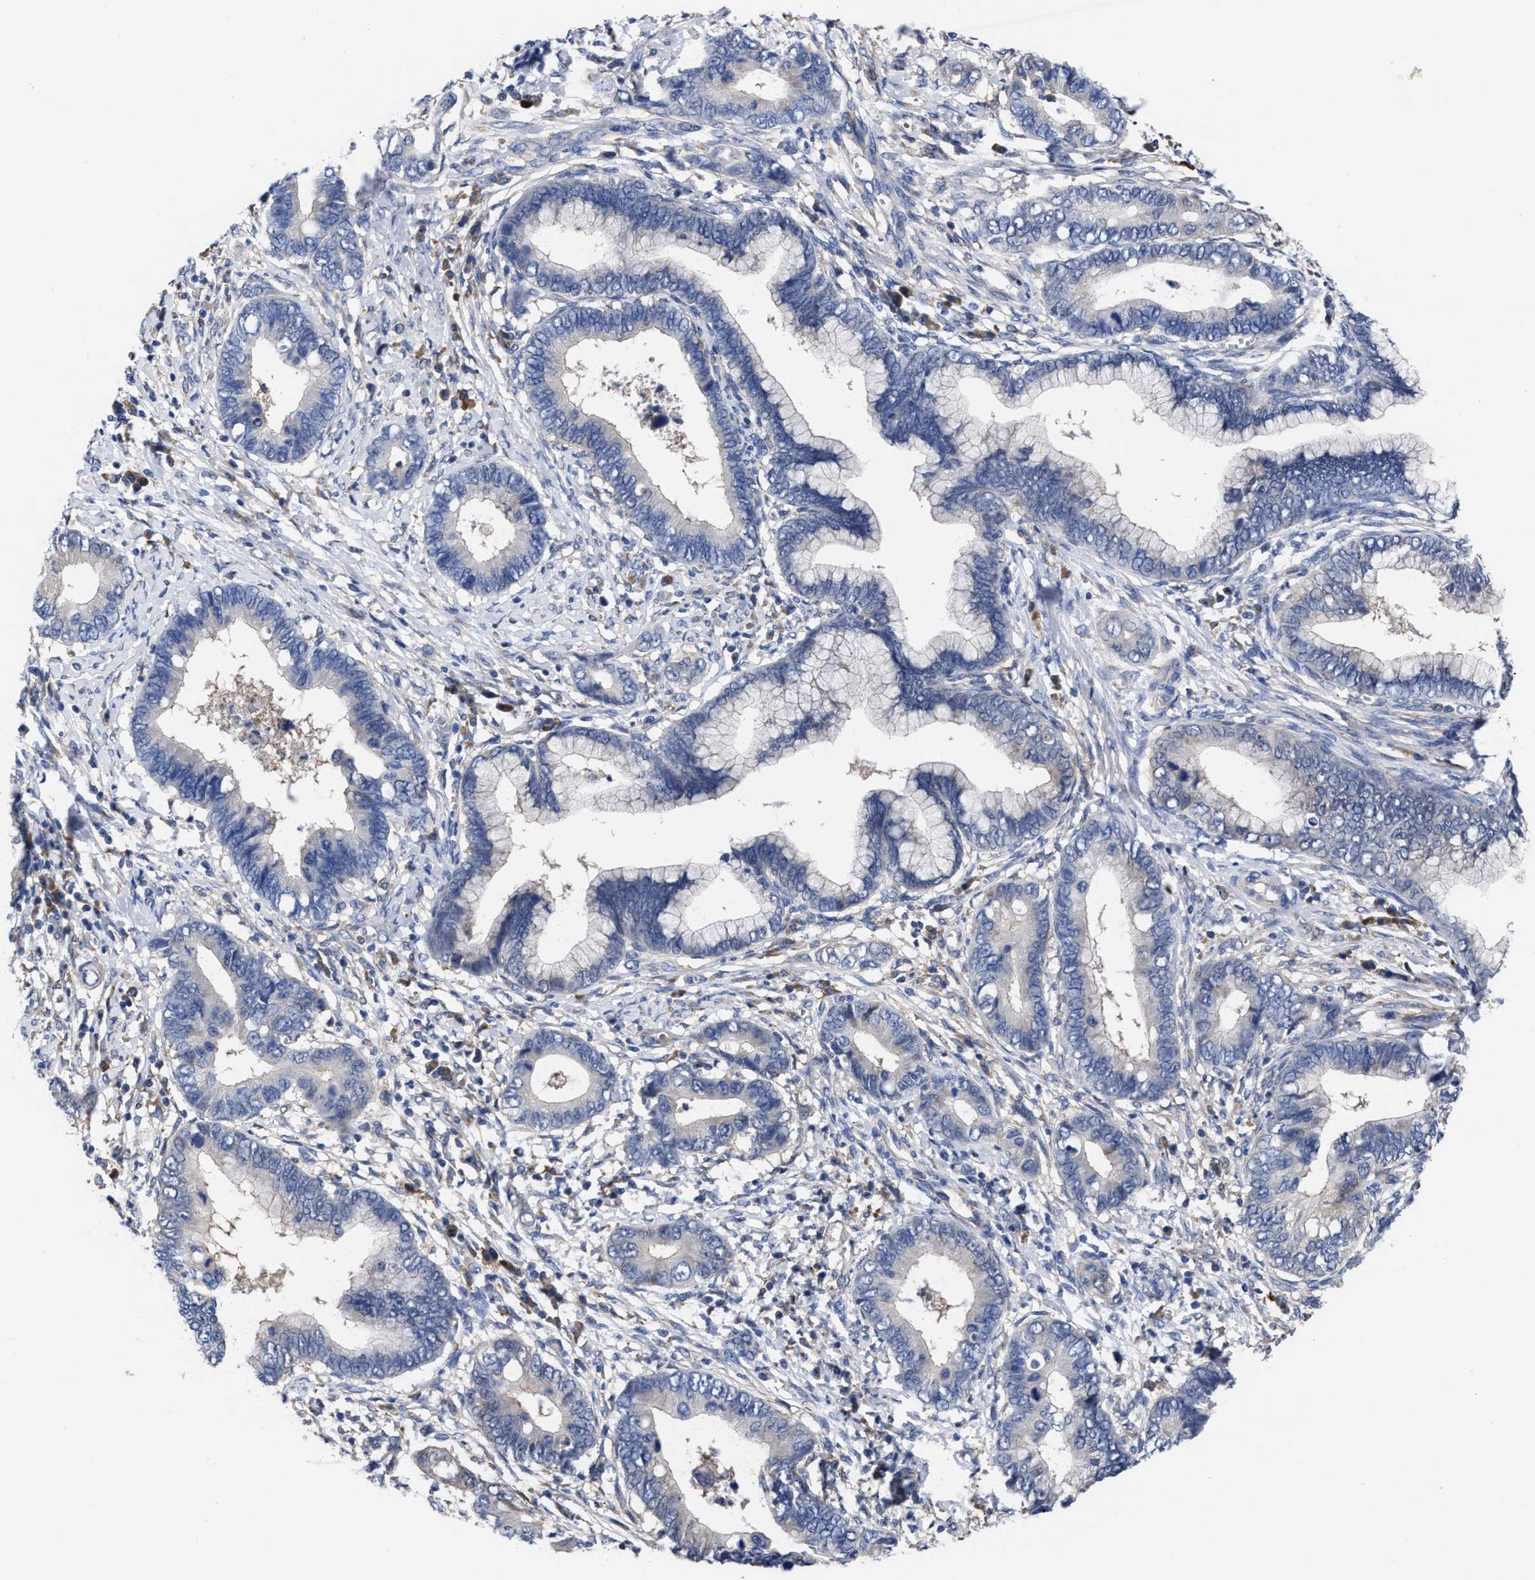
{"staining": {"intensity": "negative", "quantity": "none", "location": "none"}, "tissue": "cervical cancer", "cell_type": "Tumor cells", "image_type": "cancer", "snomed": [{"axis": "morphology", "description": "Adenocarcinoma, NOS"}, {"axis": "topography", "description": "Cervix"}], "caption": "There is no significant positivity in tumor cells of cervical cancer (adenocarcinoma).", "gene": "TXNDC17", "patient": {"sex": "female", "age": 44}}